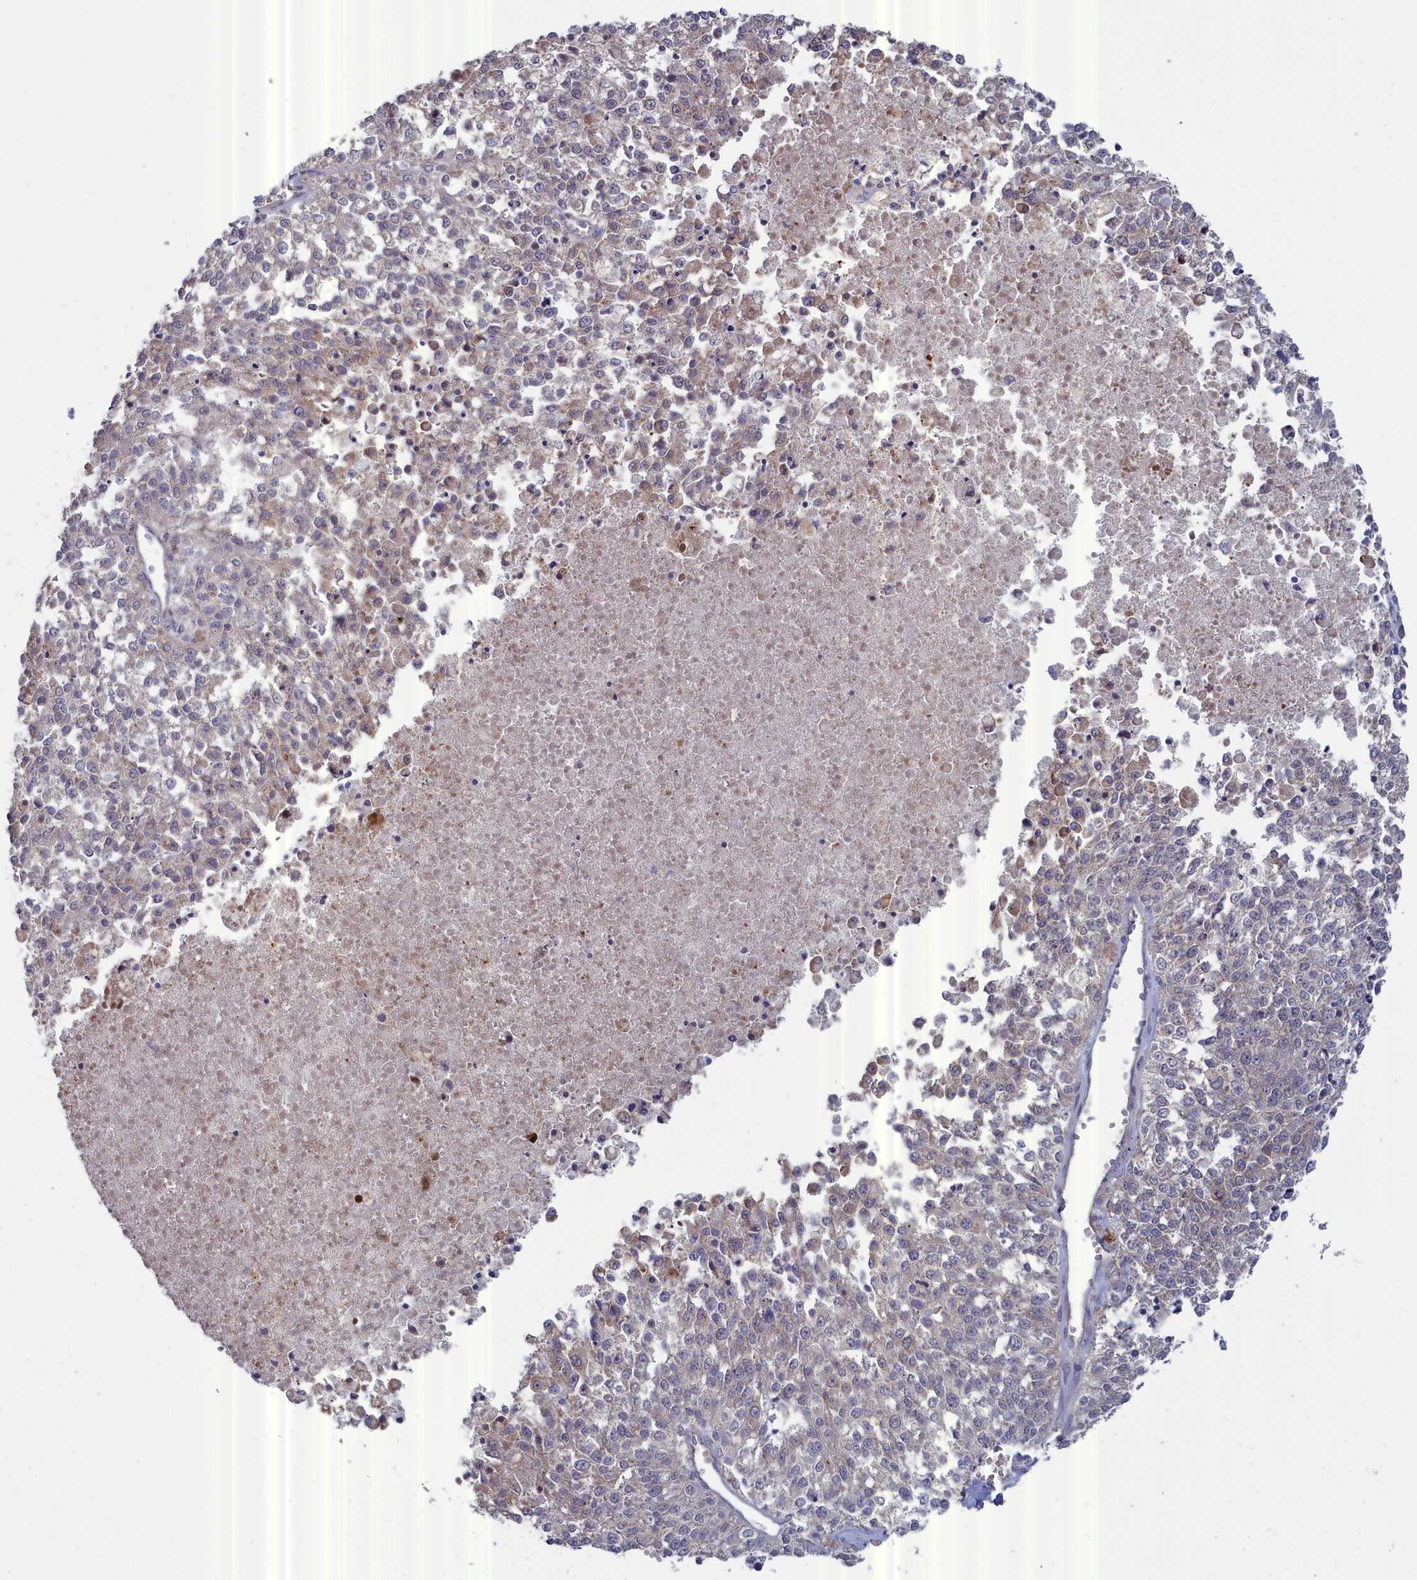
{"staining": {"intensity": "negative", "quantity": "none", "location": "none"}, "tissue": "melanoma", "cell_type": "Tumor cells", "image_type": "cancer", "snomed": [{"axis": "morphology", "description": "Malignant melanoma, NOS"}, {"axis": "topography", "description": "Skin"}], "caption": "Malignant melanoma was stained to show a protein in brown. There is no significant expression in tumor cells. Nuclei are stained in blue.", "gene": "RDX", "patient": {"sex": "female", "age": 64}}